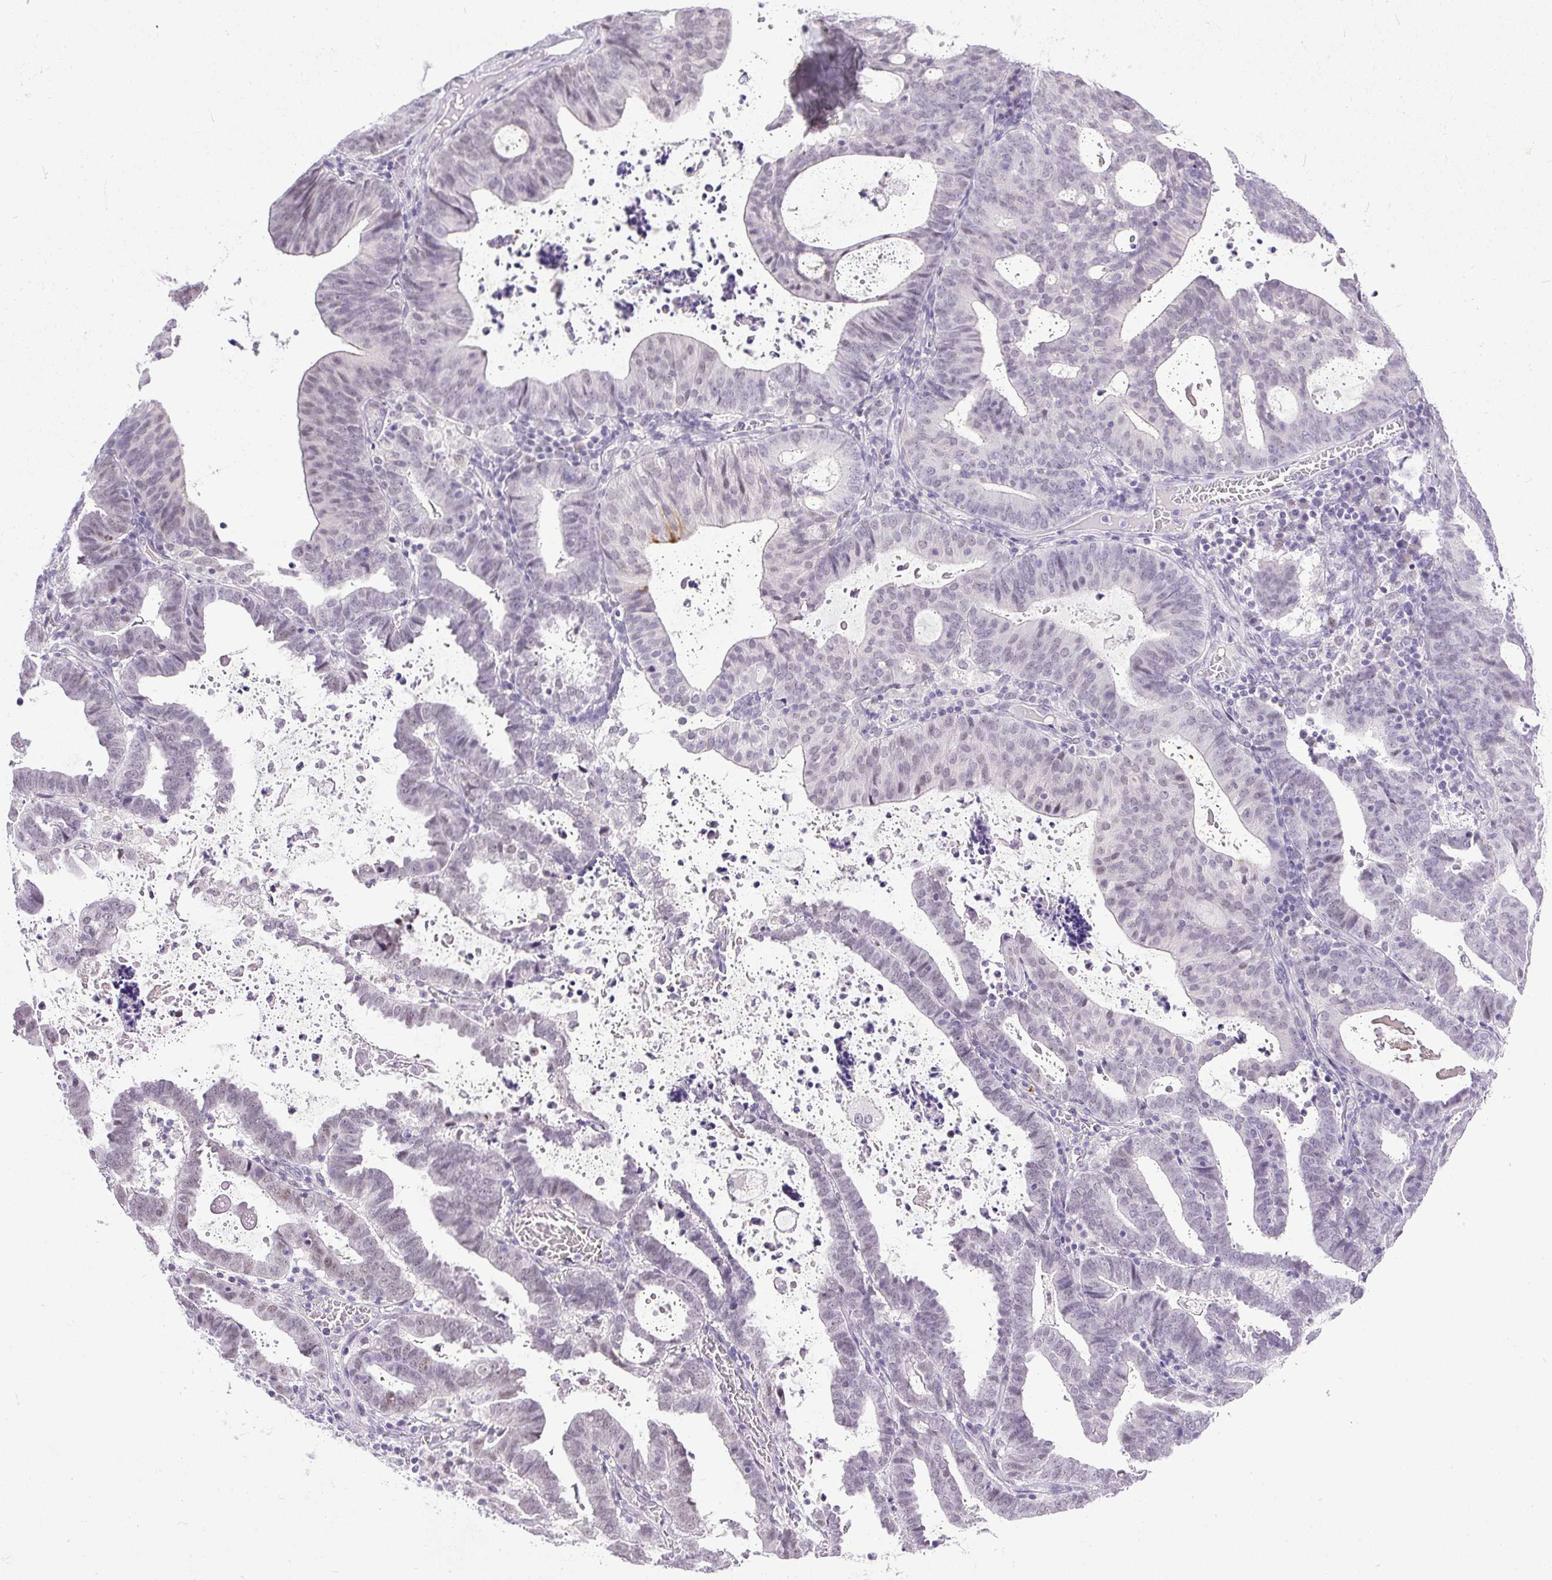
{"staining": {"intensity": "negative", "quantity": "none", "location": "none"}, "tissue": "endometrial cancer", "cell_type": "Tumor cells", "image_type": "cancer", "snomed": [{"axis": "morphology", "description": "Adenocarcinoma, NOS"}, {"axis": "topography", "description": "Uterus"}], "caption": "This is an IHC photomicrograph of endometrial cancer. There is no staining in tumor cells.", "gene": "WNT10B", "patient": {"sex": "female", "age": 83}}